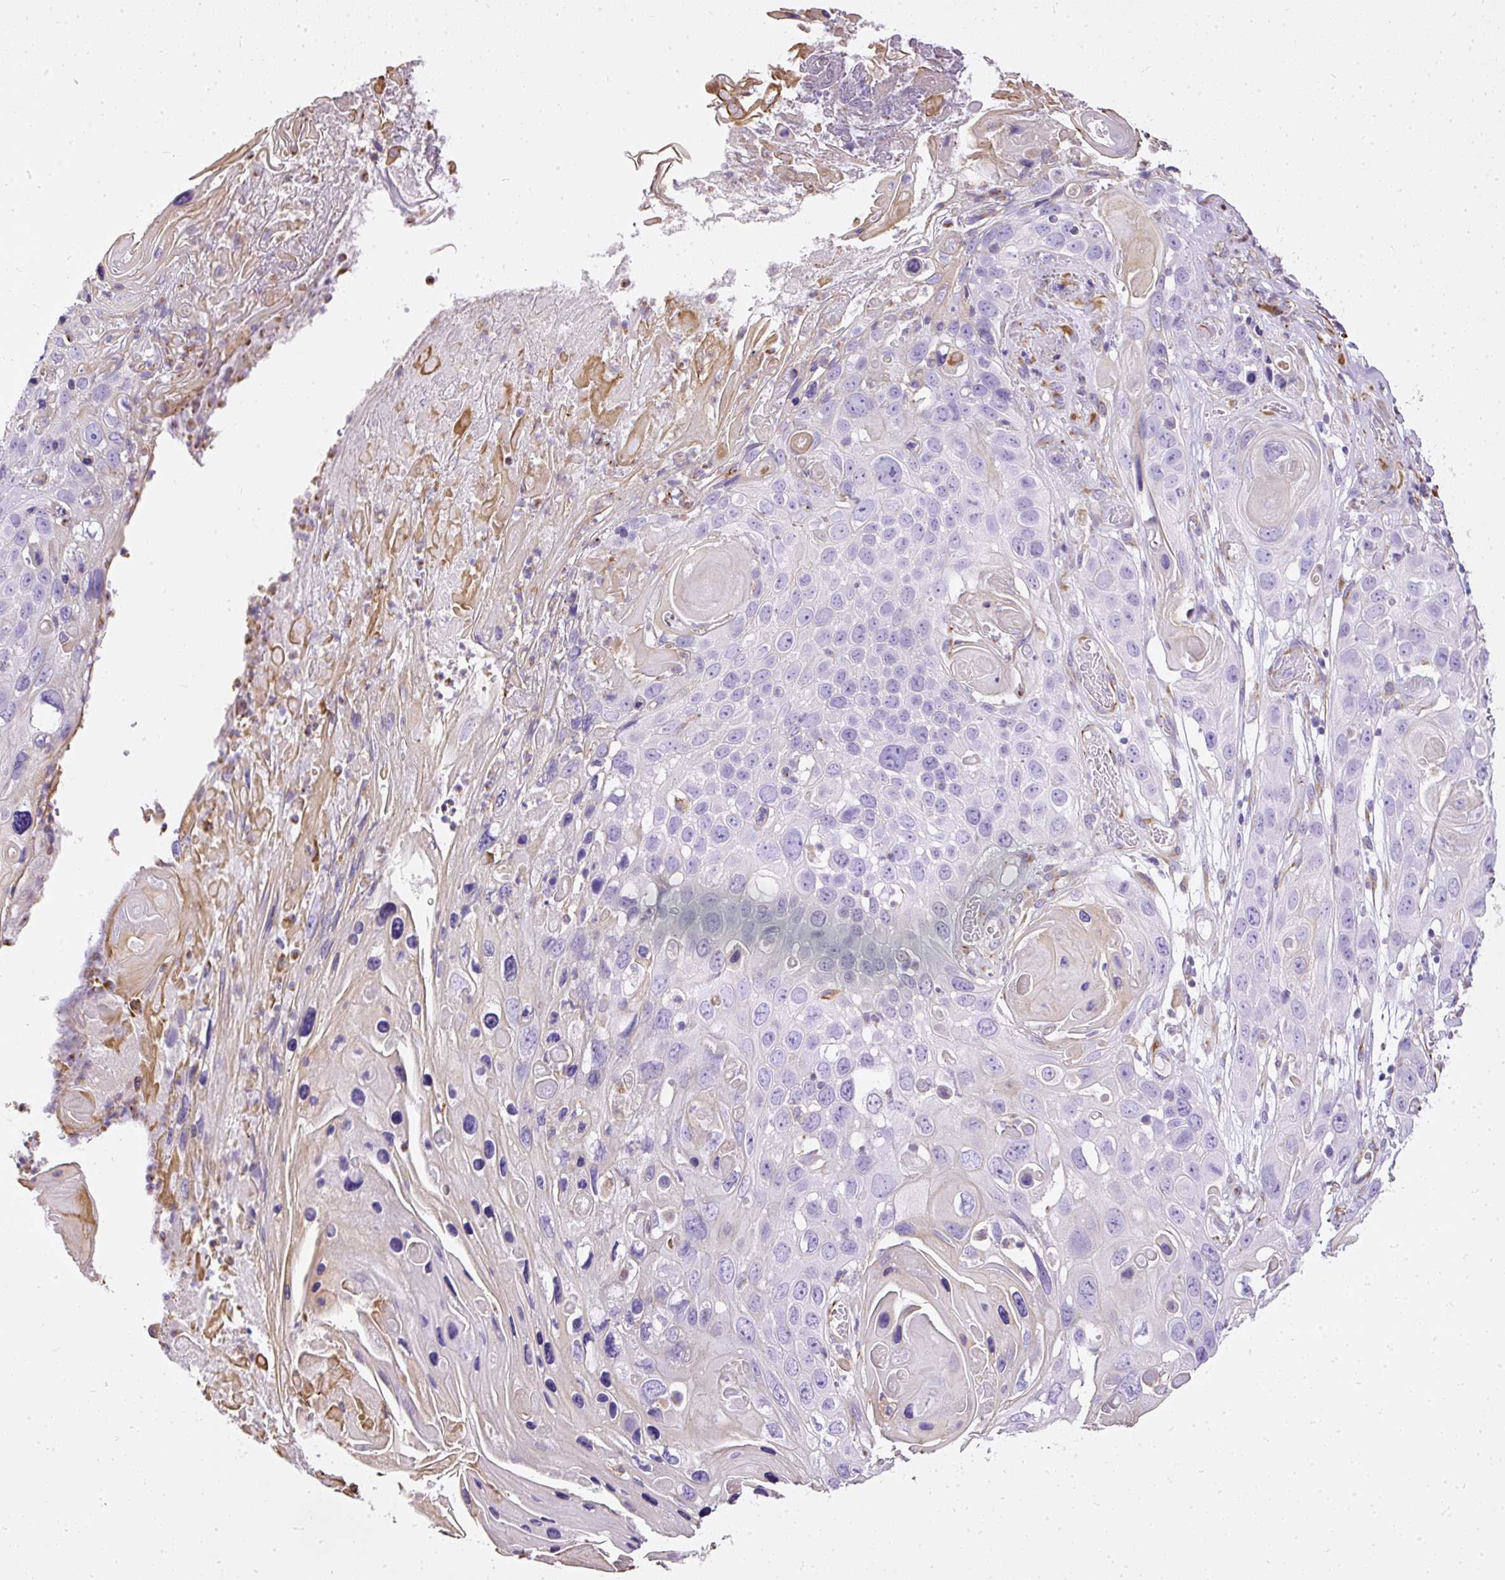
{"staining": {"intensity": "negative", "quantity": "none", "location": "none"}, "tissue": "skin cancer", "cell_type": "Tumor cells", "image_type": "cancer", "snomed": [{"axis": "morphology", "description": "Squamous cell carcinoma, NOS"}, {"axis": "topography", "description": "Skin"}], "caption": "High power microscopy histopathology image of an immunohistochemistry (IHC) photomicrograph of skin squamous cell carcinoma, revealing no significant expression in tumor cells.", "gene": "PLS1", "patient": {"sex": "male", "age": 55}}